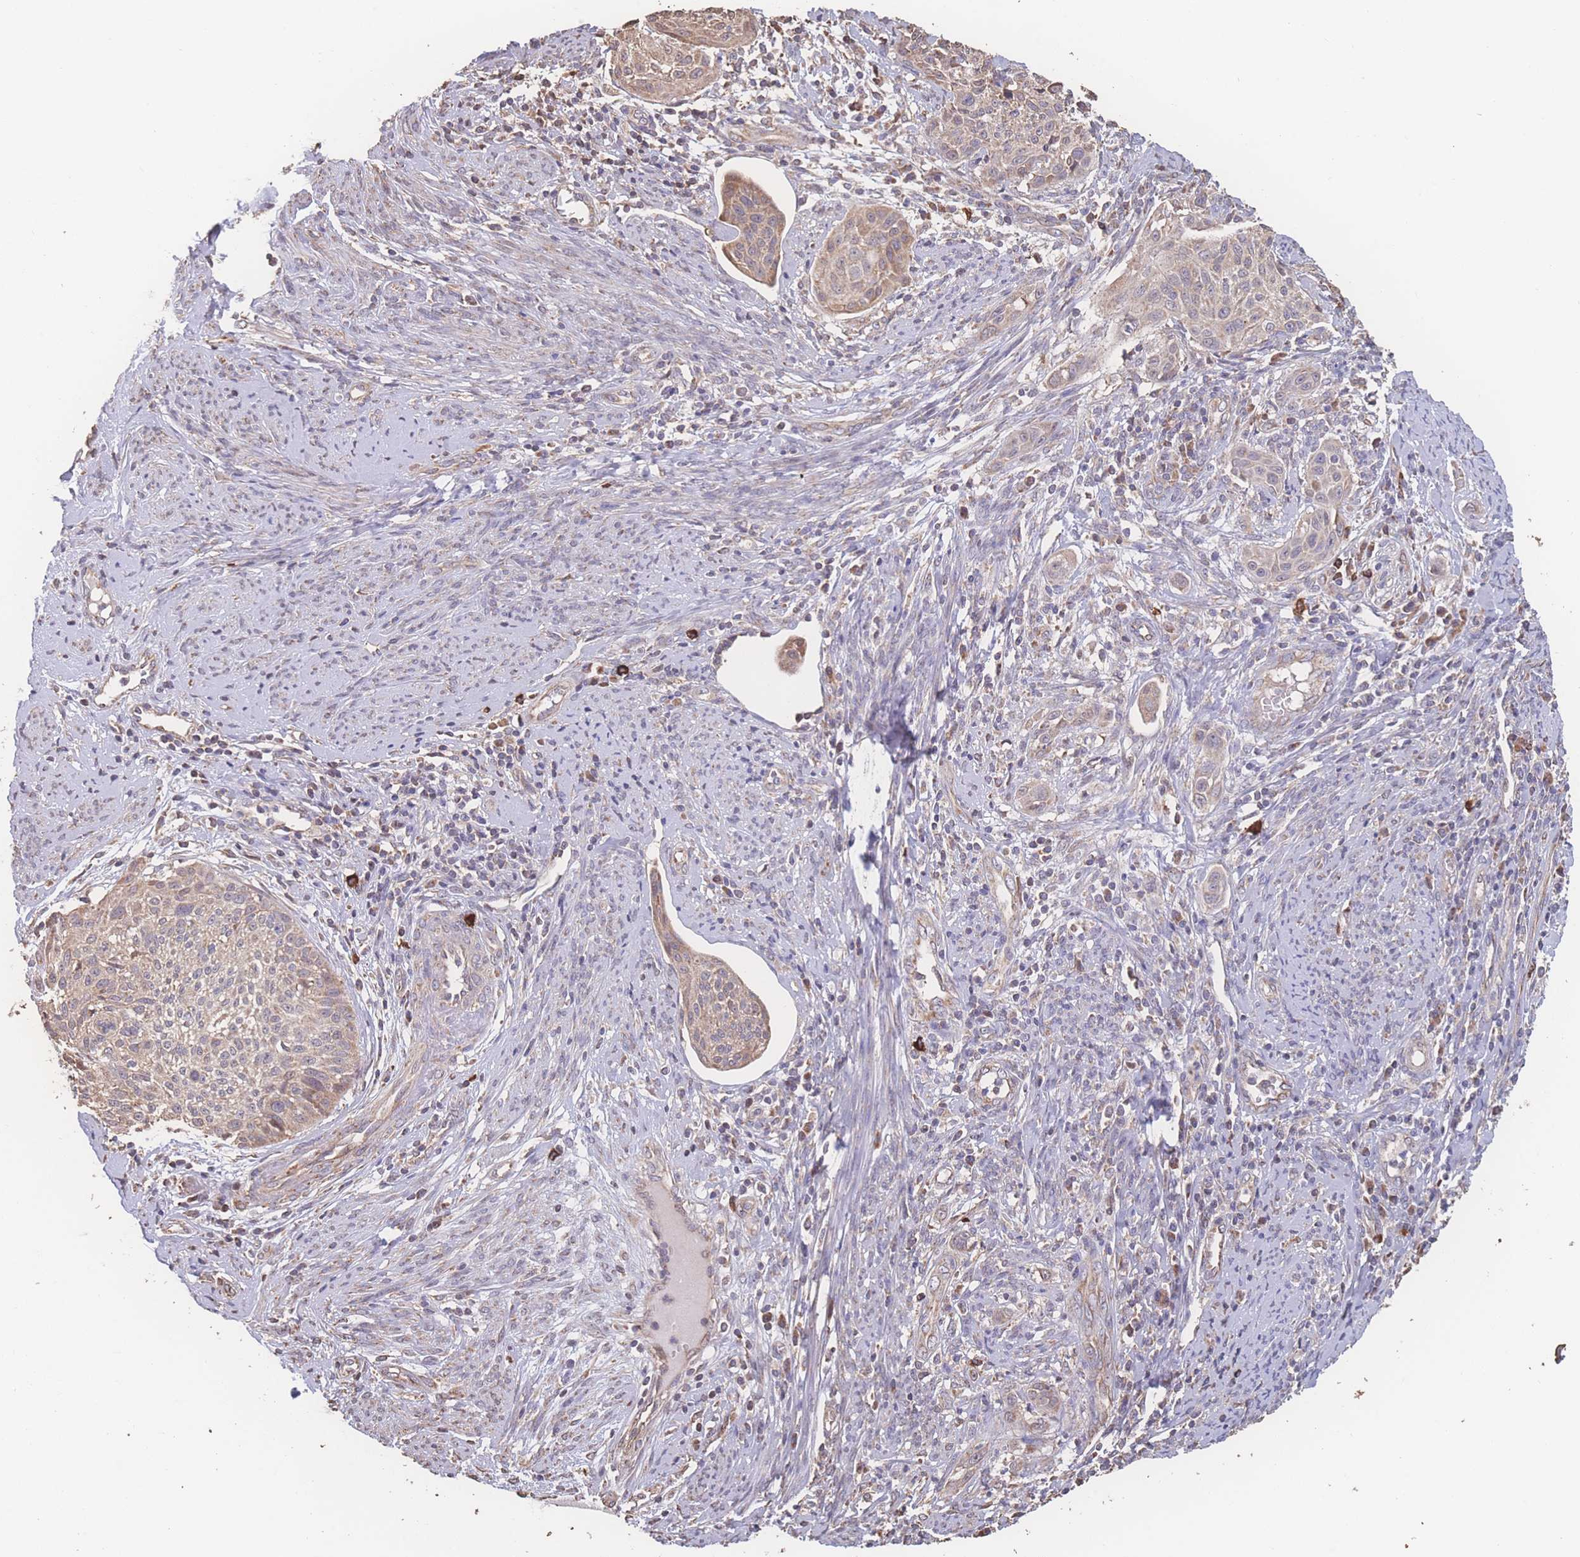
{"staining": {"intensity": "moderate", "quantity": "<25%", "location": "cytoplasmic/membranous"}, "tissue": "cervical cancer", "cell_type": "Tumor cells", "image_type": "cancer", "snomed": [{"axis": "morphology", "description": "Squamous cell carcinoma, NOS"}, {"axis": "topography", "description": "Cervix"}], "caption": "Cervical cancer (squamous cell carcinoma) was stained to show a protein in brown. There is low levels of moderate cytoplasmic/membranous expression in about <25% of tumor cells. (brown staining indicates protein expression, while blue staining denotes nuclei).", "gene": "SGSM3", "patient": {"sex": "female", "age": 70}}